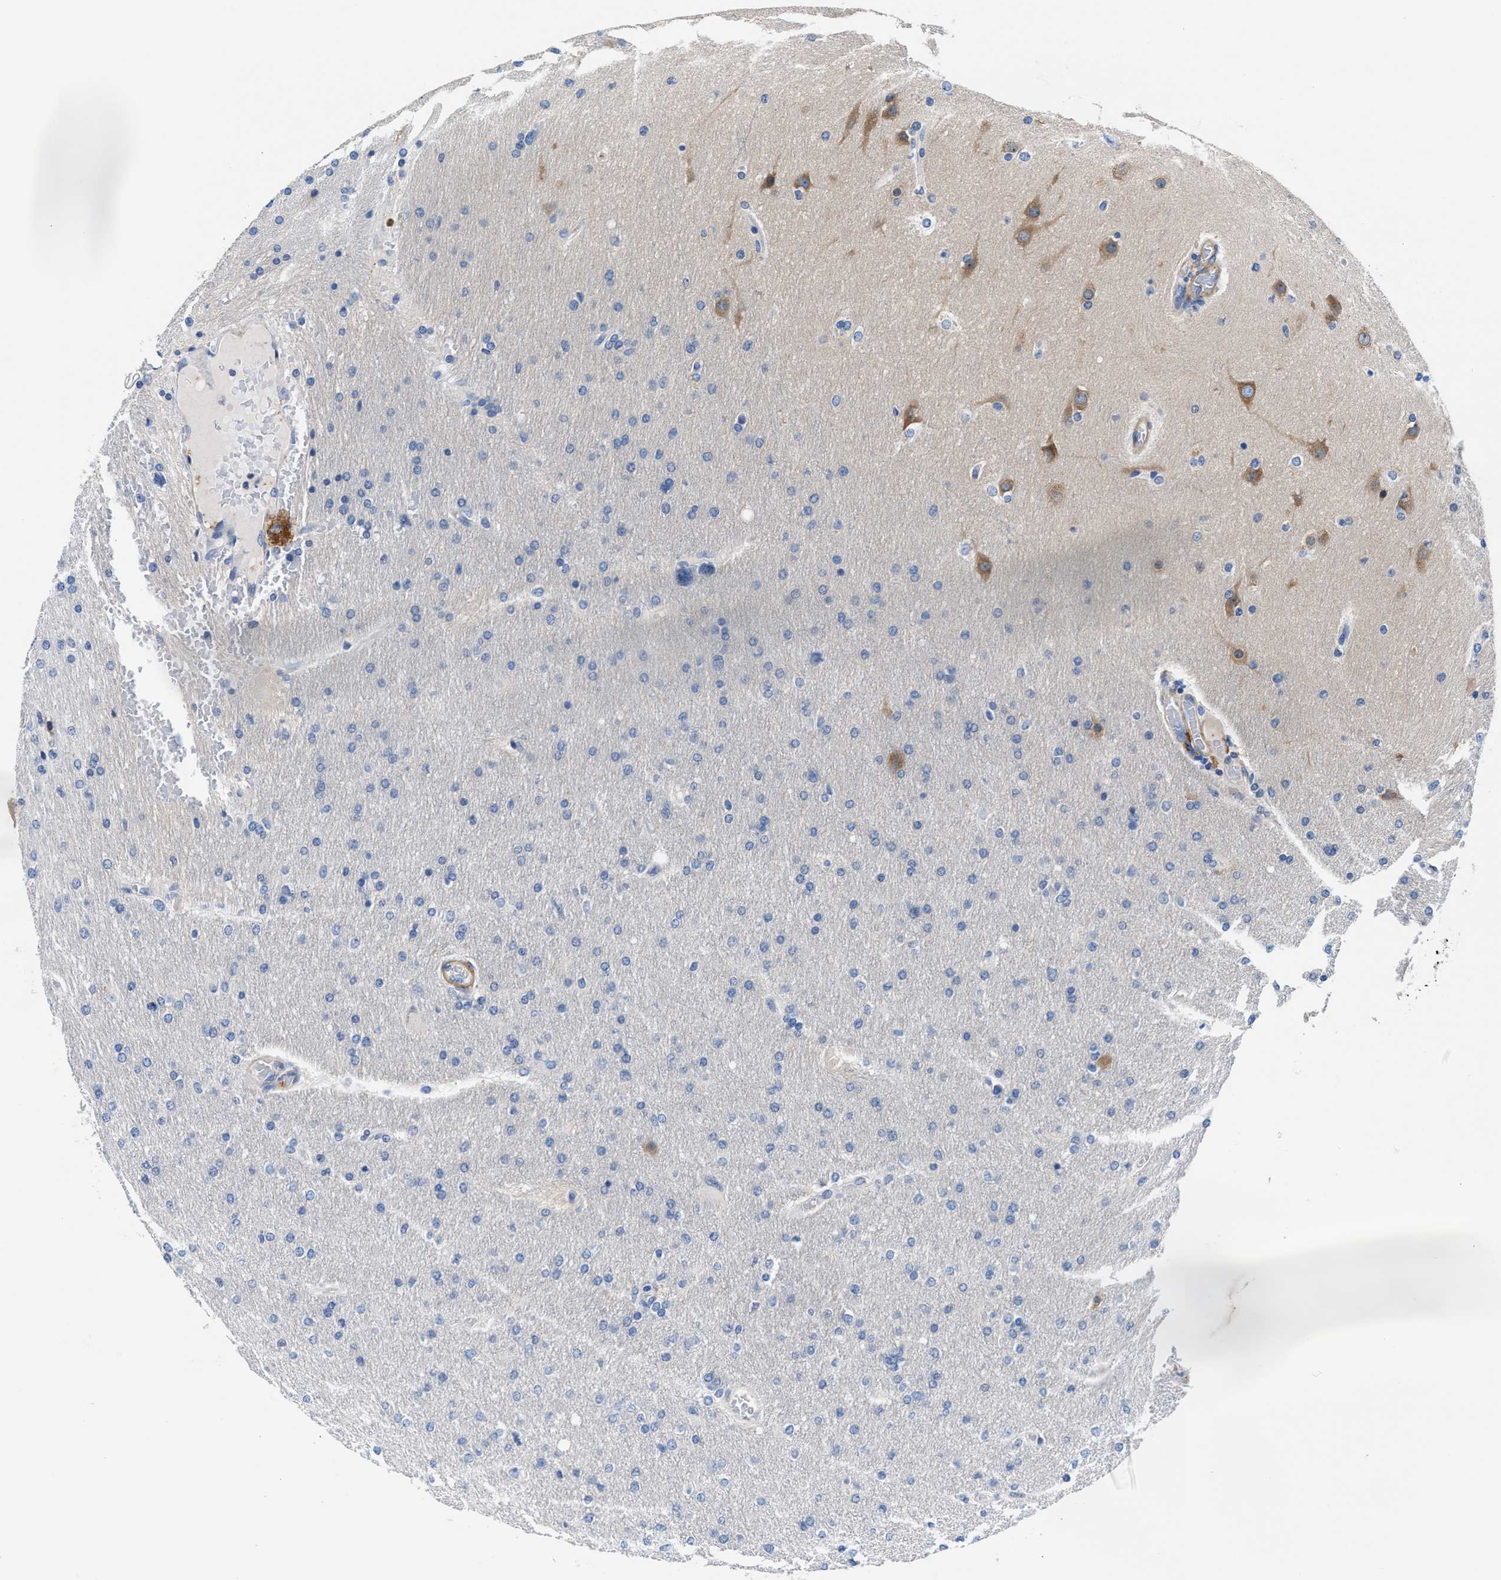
{"staining": {"intensity": "negative", "quantity": "none", "location": "none"}, "tissue": "glioma", "cell_type": "Tumor cells", "image_type": "cancer", "snomed": [{"axis": "morphology", "description": "Glioma, malignant, High grade"}, {"axis": "topography", "description": "Cerebral cortex"}], "caption": "Micrograph shows no protein positivity in tumor cells of glioma tissue.", "gene": "PARG", "patient": {"sex": "female", "age": 36}}